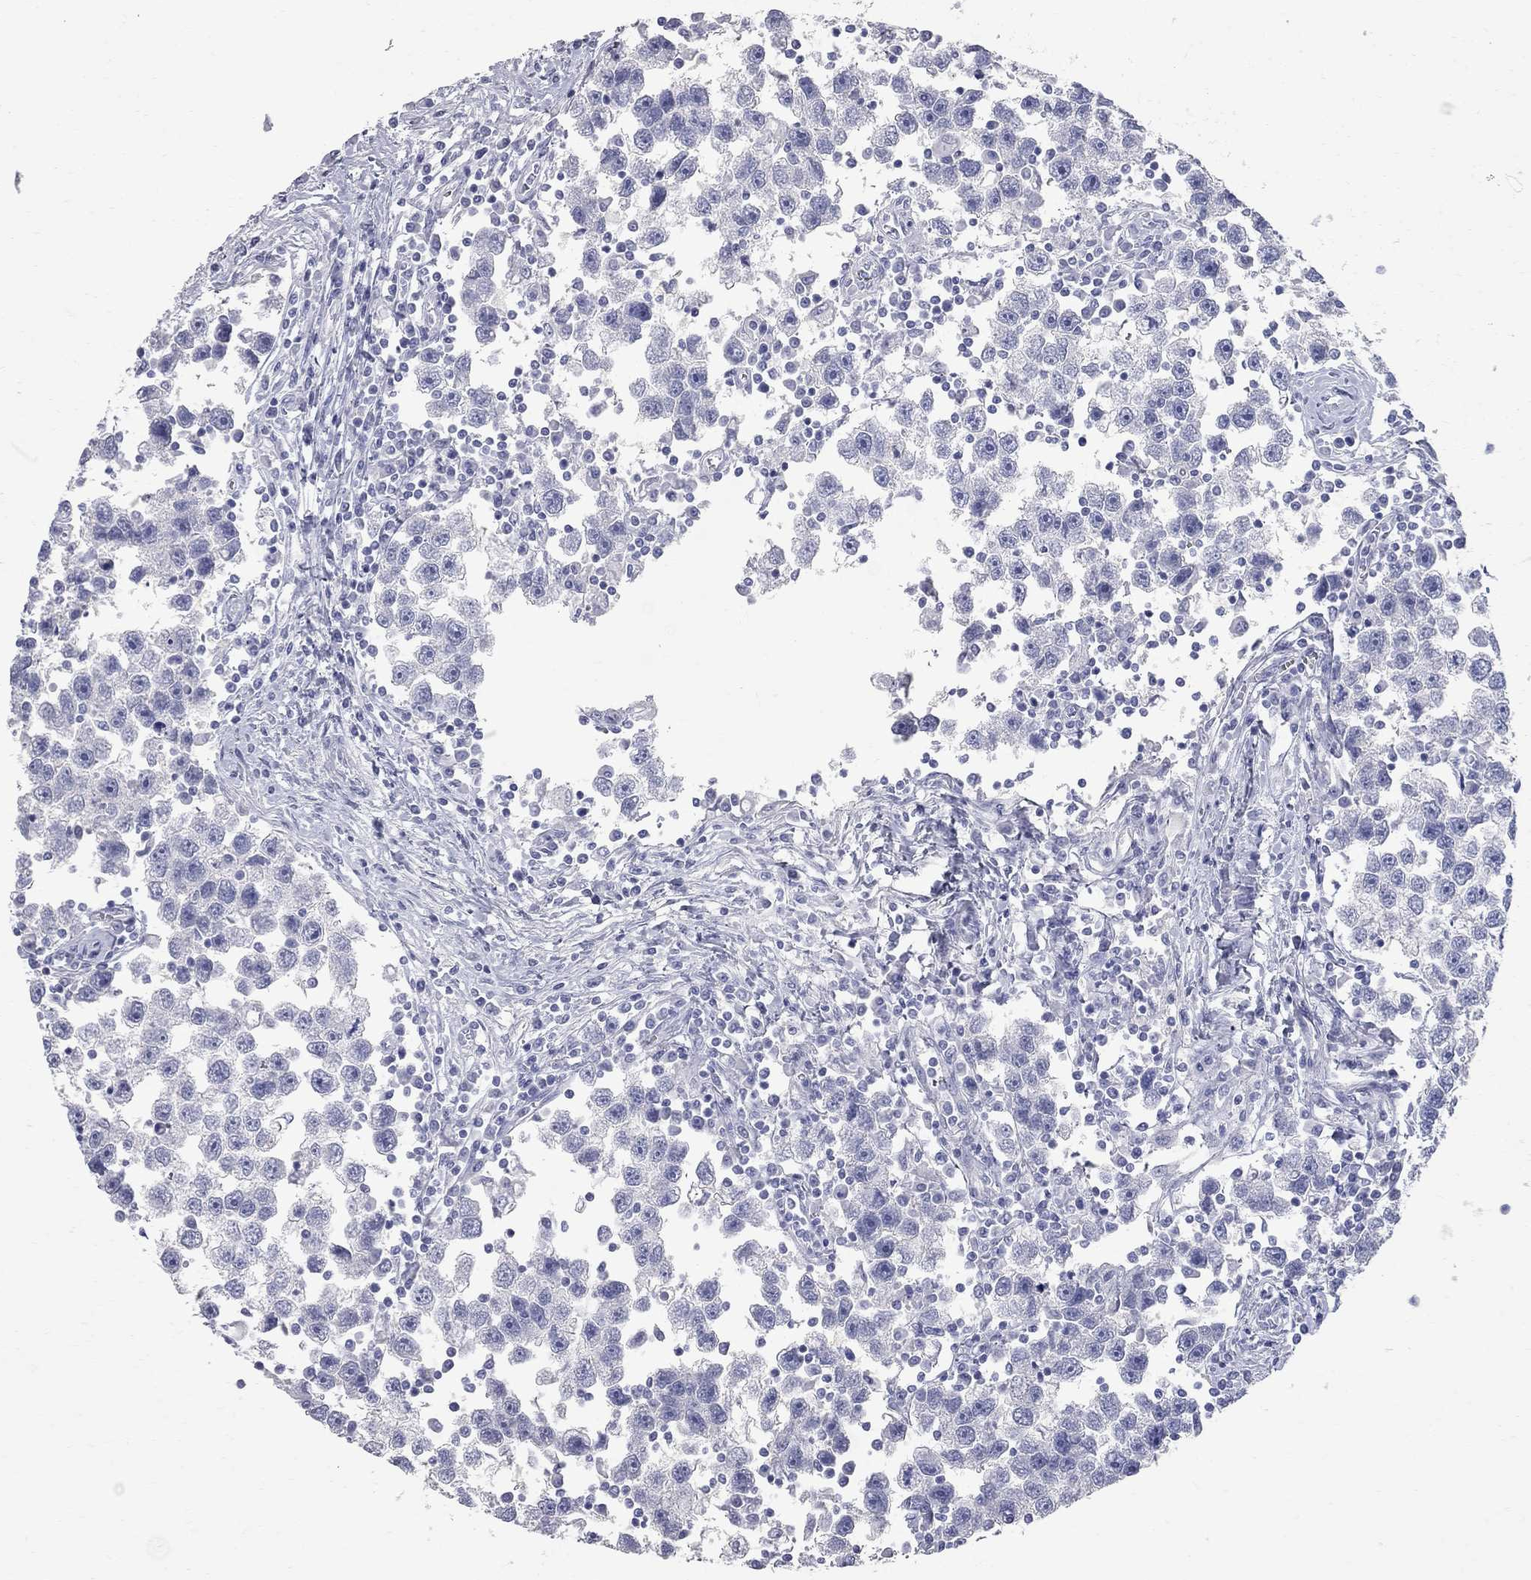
{"staining": {"intensity": "negative", "quantity": "none", "location": "none"}, "tissue": "testis cancer", "cell_type": "Tumor cells", "image_type": "cancer", "snomed": [{"axis": "morphology", "description": "Seminoma, NOS"}, {"axis": "topography", "description": "Testis"}], "caption": "This is a micrograph of immunohistochemistry (IHC) staining of testis cancer (seminoma), which shows no staining in tumor cells.", "gene": "BPIFB1", "patient": {"sex": "male", "age": 30}}